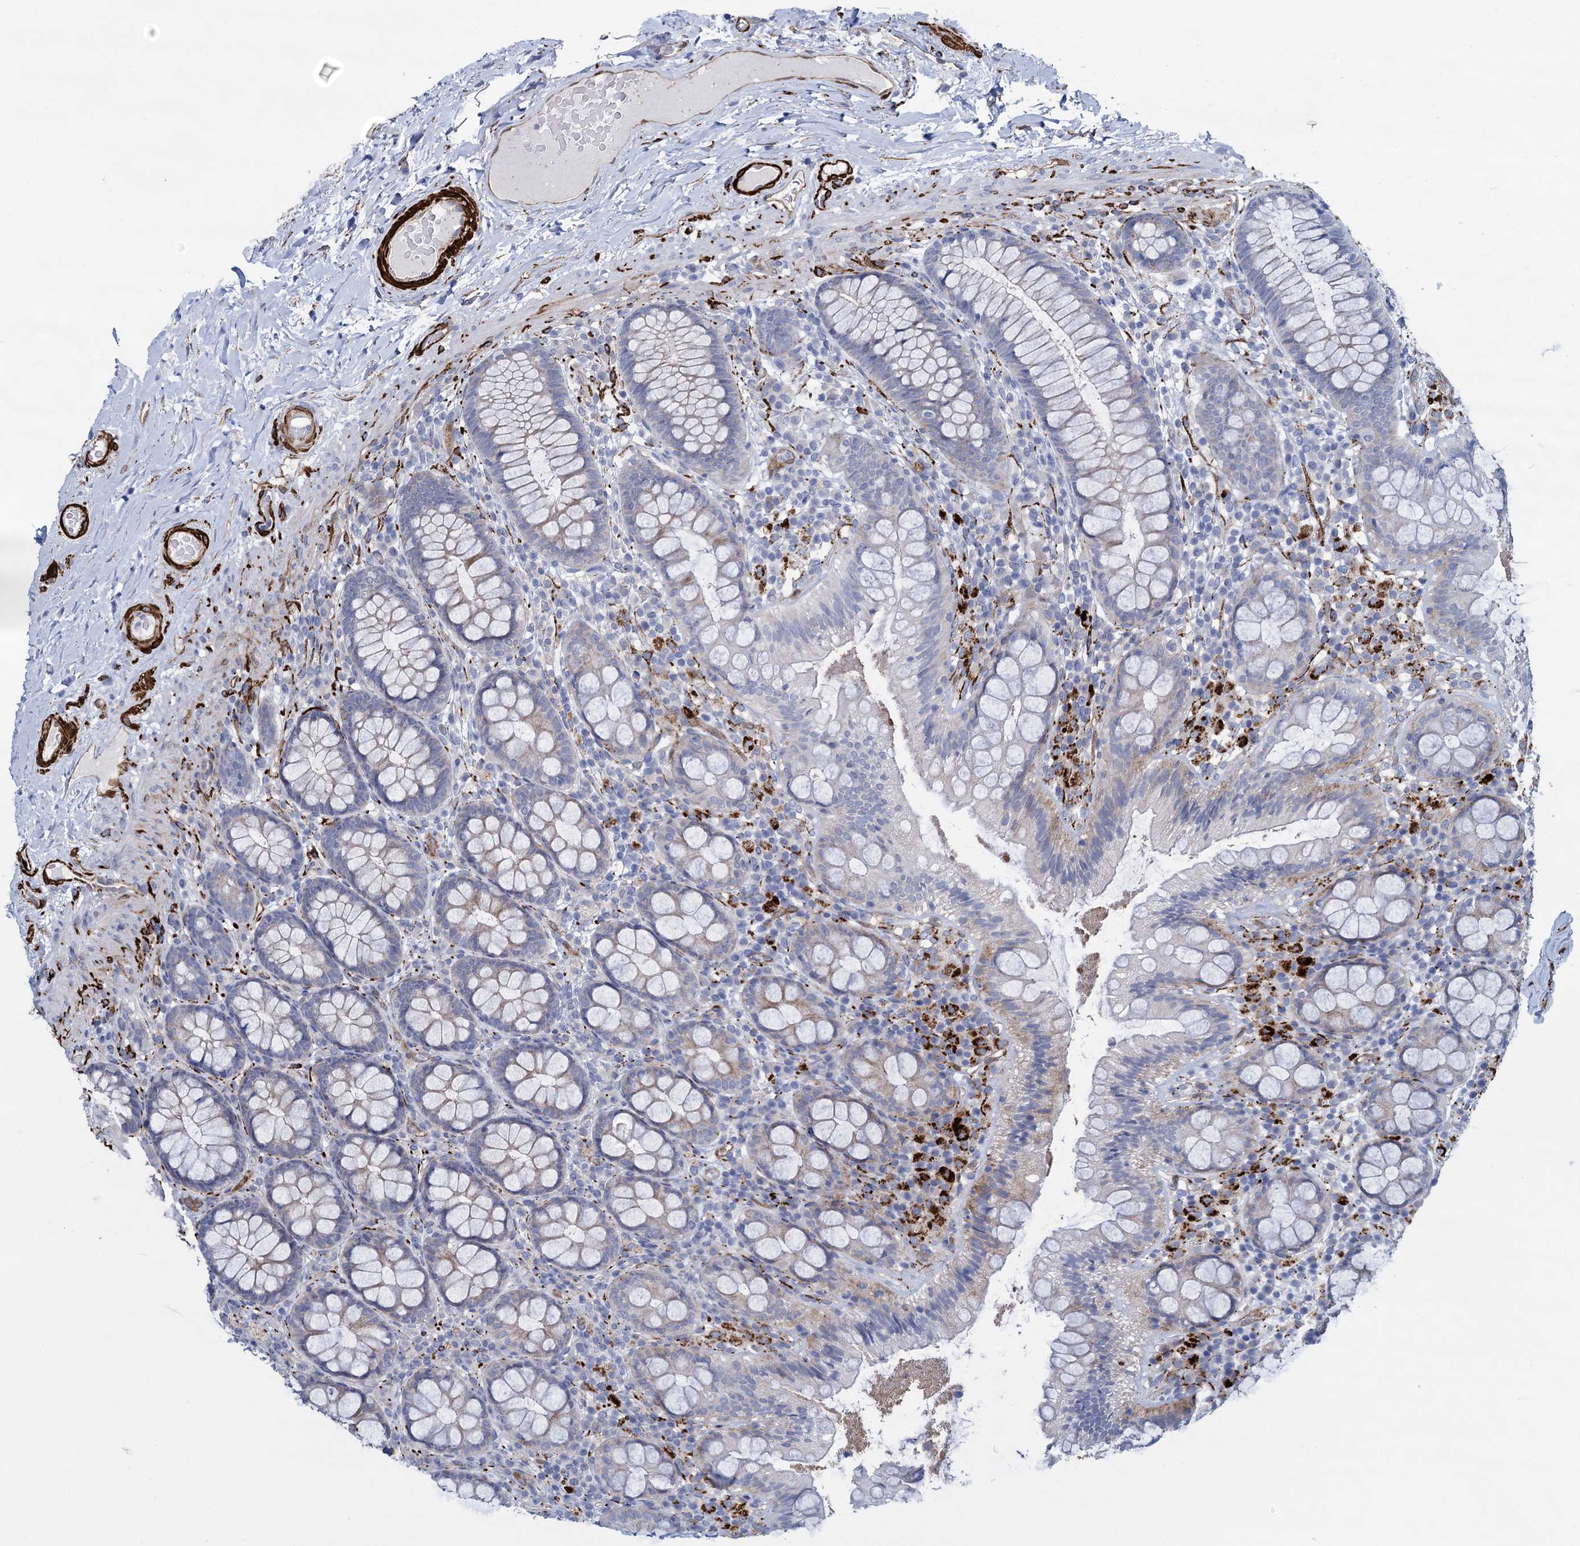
{"staining": {"intensity": "negative", "quantity": "none", "location": "none"}, "tissue": "rectum", "cell_type": "Glandular cells", "image_type": "normal", "snomed": [{"axis": "morphology", "description": "Normal tissue, NOS"}, {"axis": "topography", "description": "Rectum"}], "caption": "This is a histopathology image of immunohistochemistry staining of normal rectum, which shows no expression in glandular cells.", "gene": "SNCG", "patient": {"sex": "male", "age": 83}}